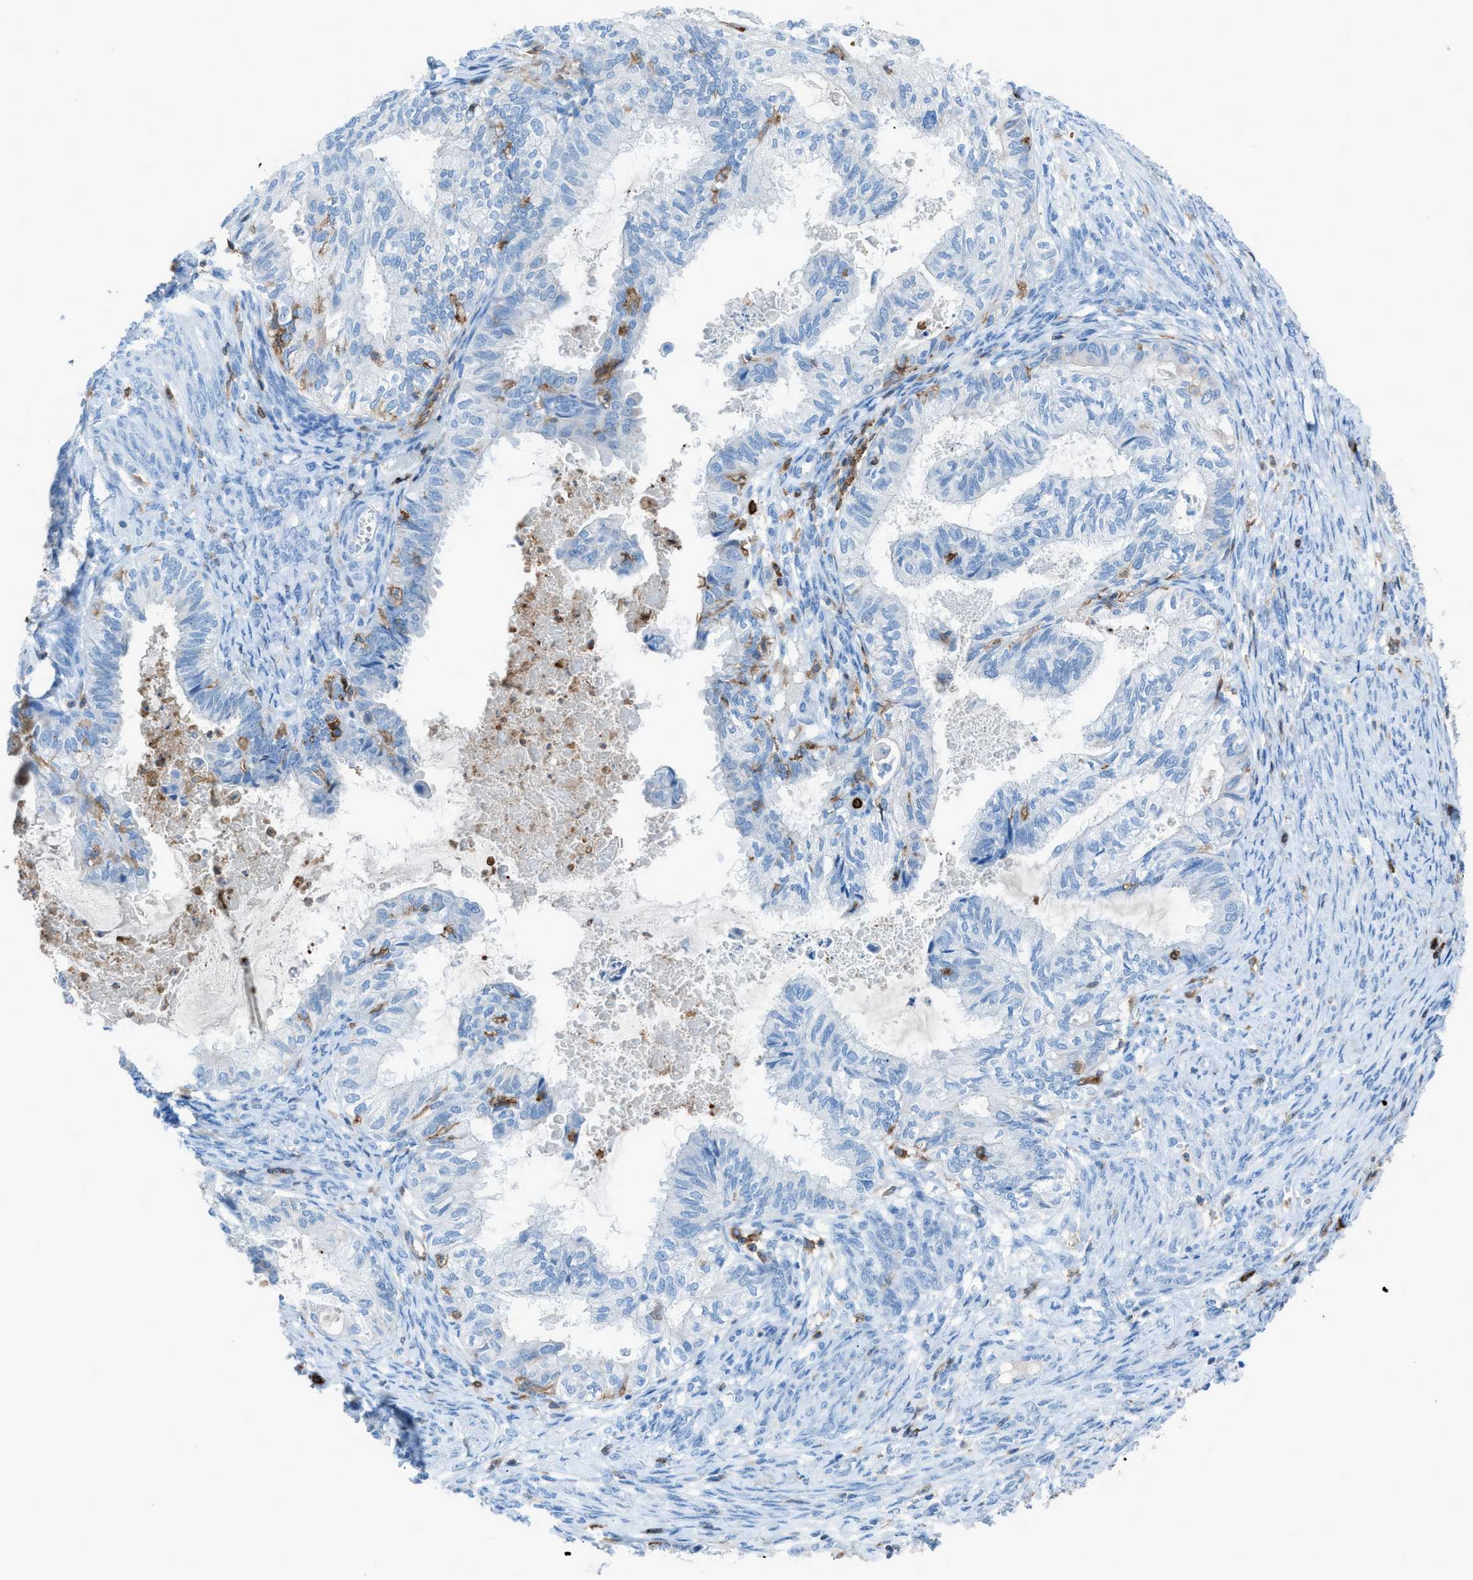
{"staining": {"intensity": "negative", "quantity": "none", "location": "none"}, "tissue": "cervical cancer", "cell_type": "Tumor cells", "image_type": "cancer", "snomed": [{"axis": "morphology", "description": "Normal tissue, NOS"}, {"axis": "morphology", "description": "Adenocarcinoma, NOS"}, {"axis": "topography", "description": "Cervix"}, {"axis": "topography", "description": "Endometrium"}], "caption": "The histopathology image shows no significant staining in tumor cells of cervical adenocarcinoma.", "gene": "ITGB2", "patient": {"sex": "female", "age": 86}}